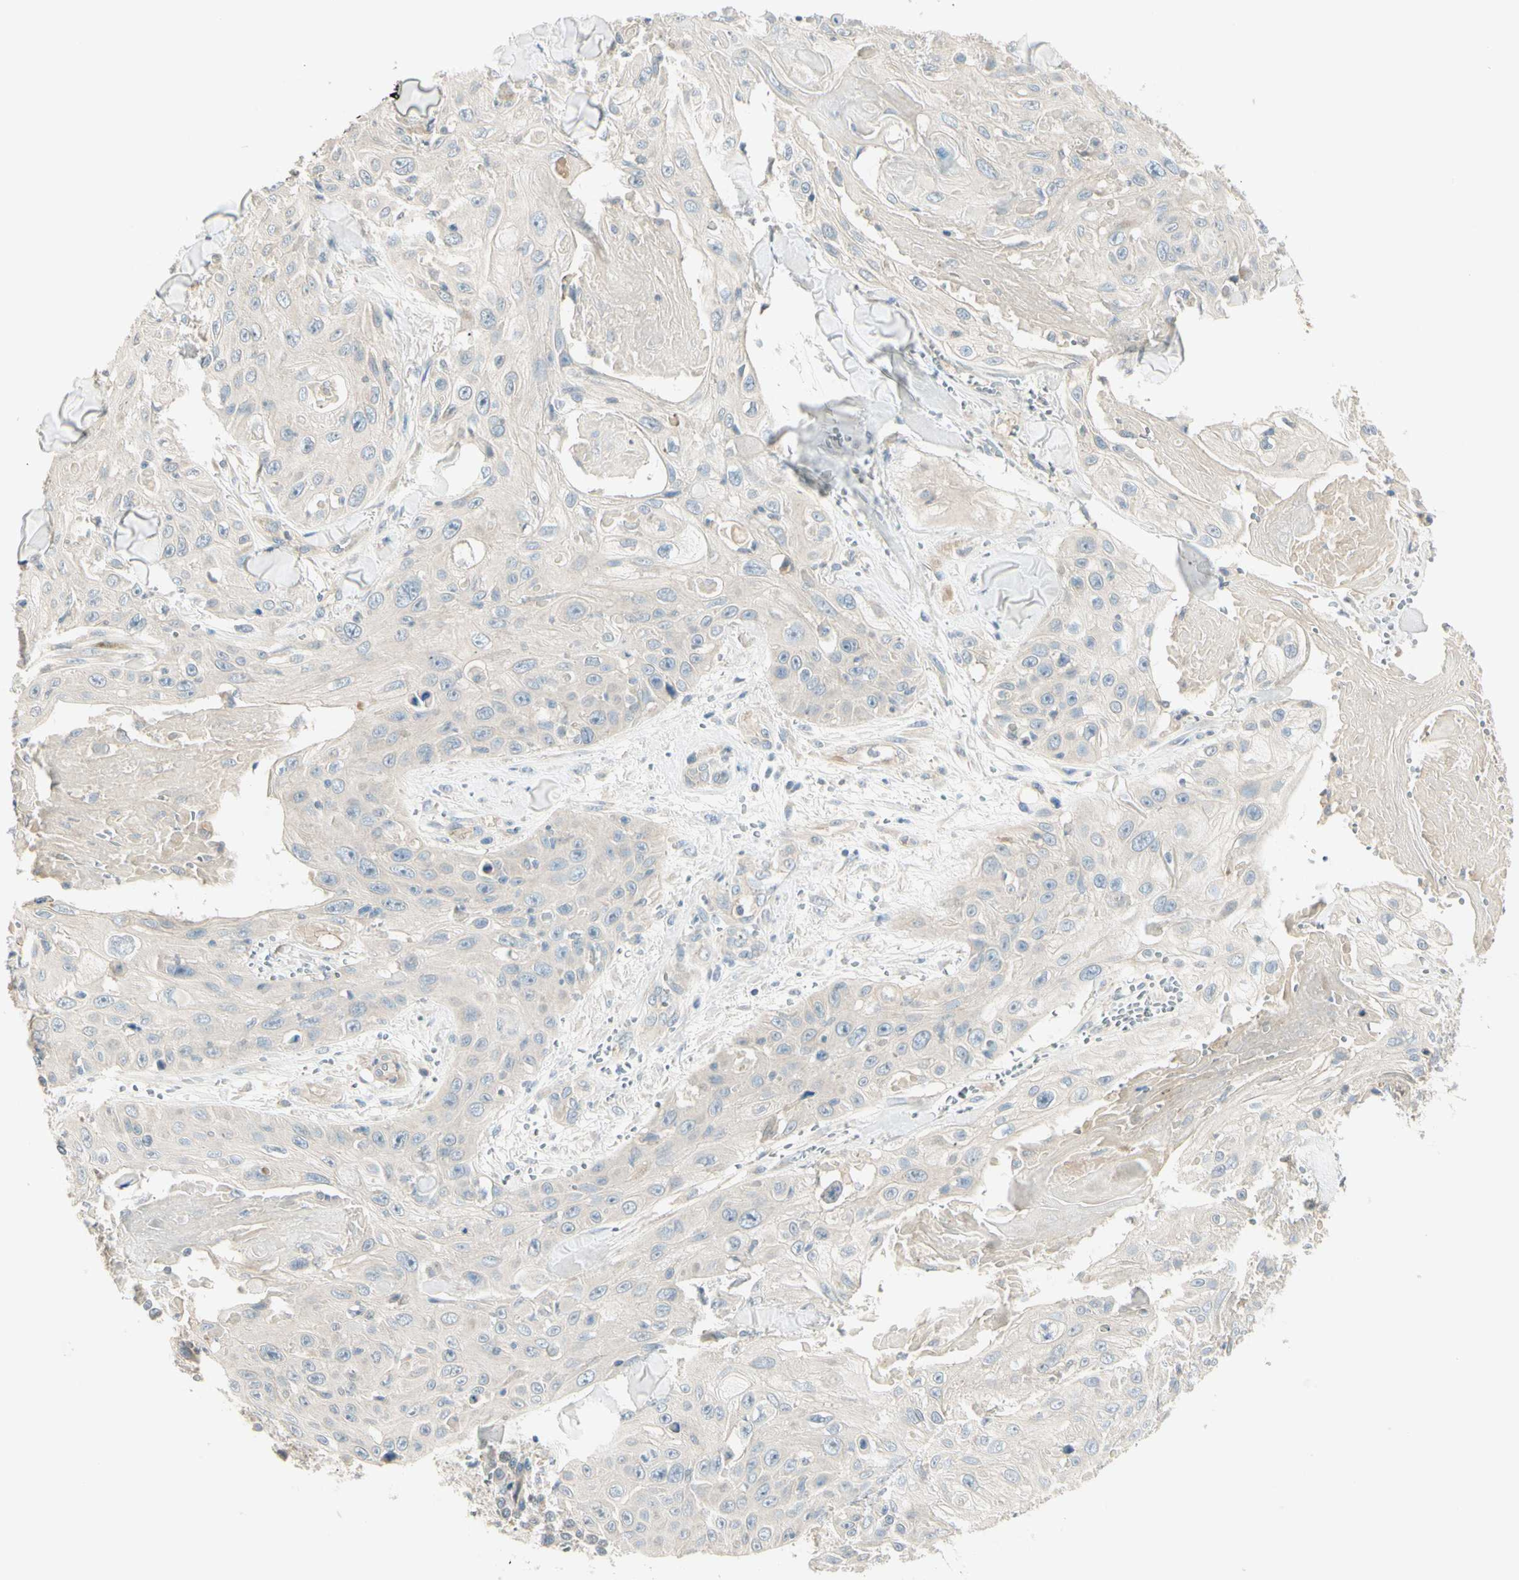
{"staining": {"intensity": "negative", "quantity": "none", "location": "none"}, "tissue": "skin cancer", "cell_type": "Tumor cells", "image_type": "cancer", "snomed": [{"axis": "morphology", "description": "Squamous cell carcinoma, NOS"}, {"axis": "topography", "description": "Skin"}], "caption": "A high-resolution image shows immunohistochemistry staining of skin squamous cell carcinoma, which shows no significant positivity in tumor cells.", "gene": "ADGRA3", "patient": {"sex": "male", "age": 86}}